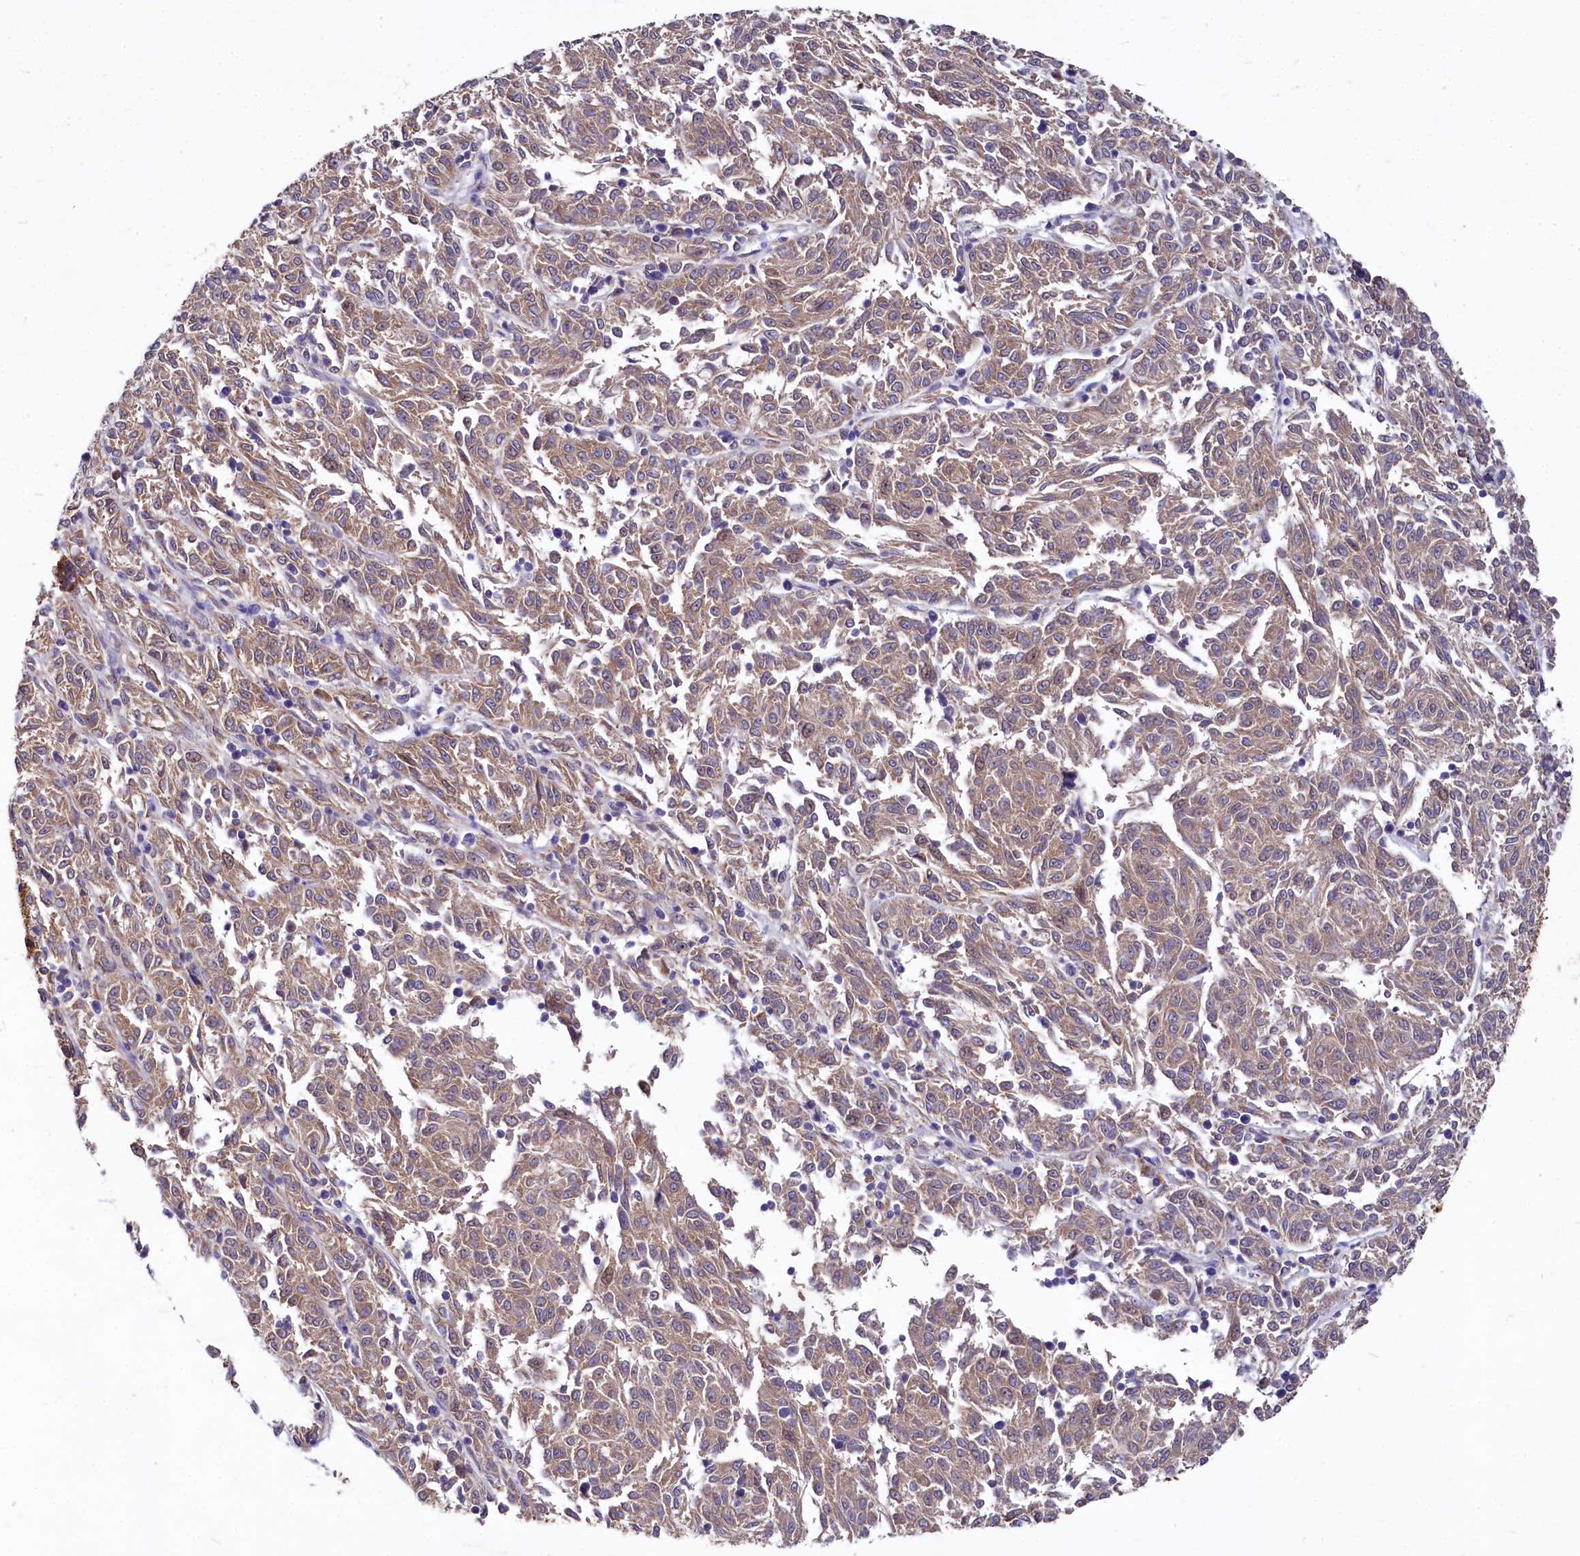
{"staining": {"intensity": "moderate", "quantity": ">75%", "location": "cytoplasmic/membranous"}, "tissue": "melanoma", "cell_type": "Tumor cells", "image_type": "cancer", "snomed": [{"axis": "morphology", "description": "Malignant melanoma, NOS"}, {"axis": "topography", "description": "Skin"}], "caption": "Protein staining by IHC exhibits moderate cytoplasmic/membranous staining in about >75% of tumor cells in melanoma. (Brightfield microscopy of DAB IHC at high magnification).", "gene": "EIF2B2", "patient": {"sex": "female", "age": 72}}